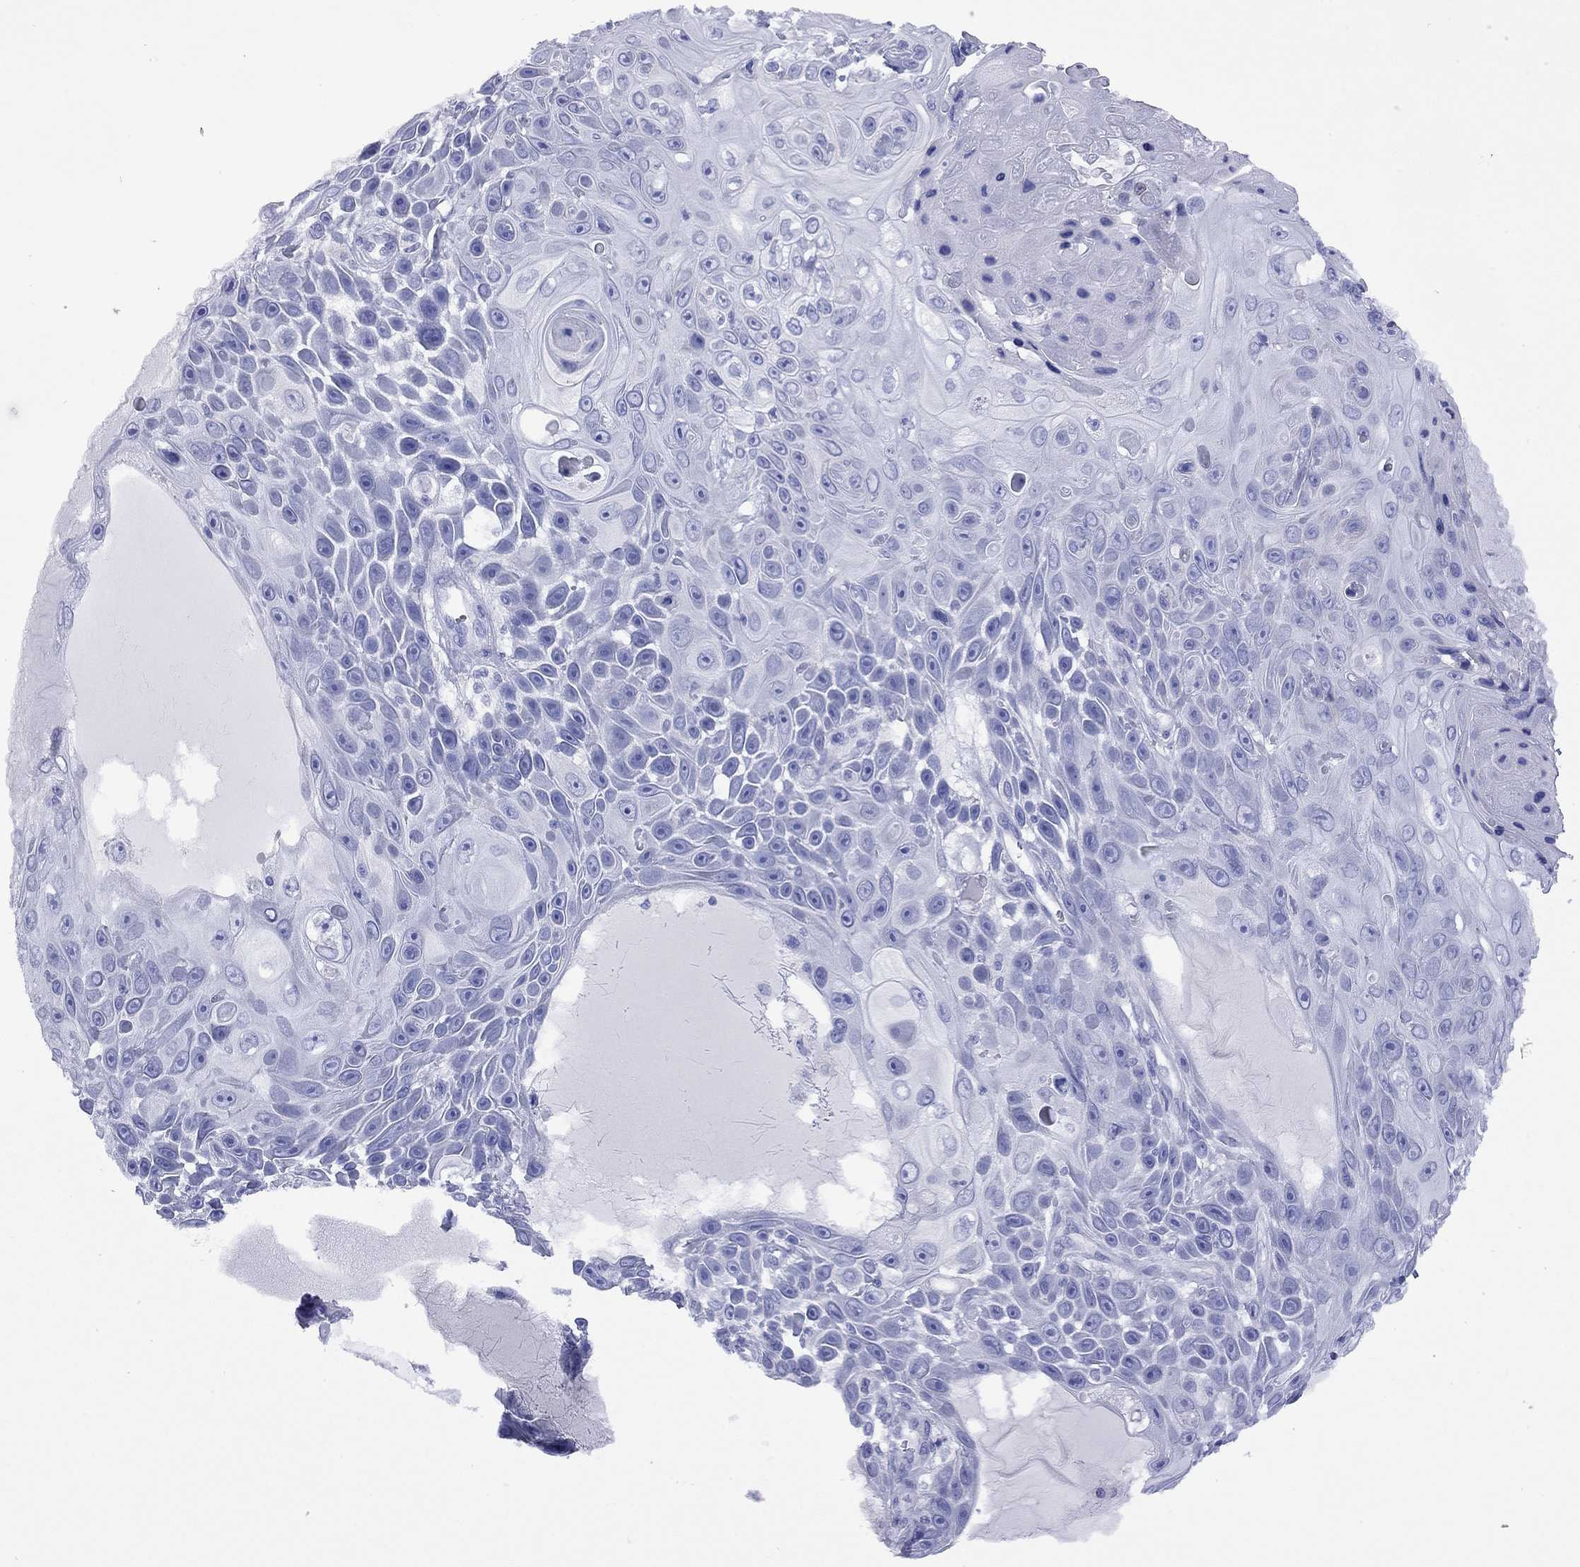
{"staining": {"intensity": "negative", "quantity": "none", "location": "none"}, "tissue": "skin cancer", "cell_type": "Tumor cells", "image_type": "cancer", "snomed": [{"axis": "morphology", "description": "Squamous cell carcinoma, NOS"}, {"axis": "topography", "description": "Skin"}], "caption": "The micrograph reveals no staining of tumor cells in skin squamous cell carcinoma.", "gene": "FIGLA", "patient": {"sex": "male", "age": 82}}